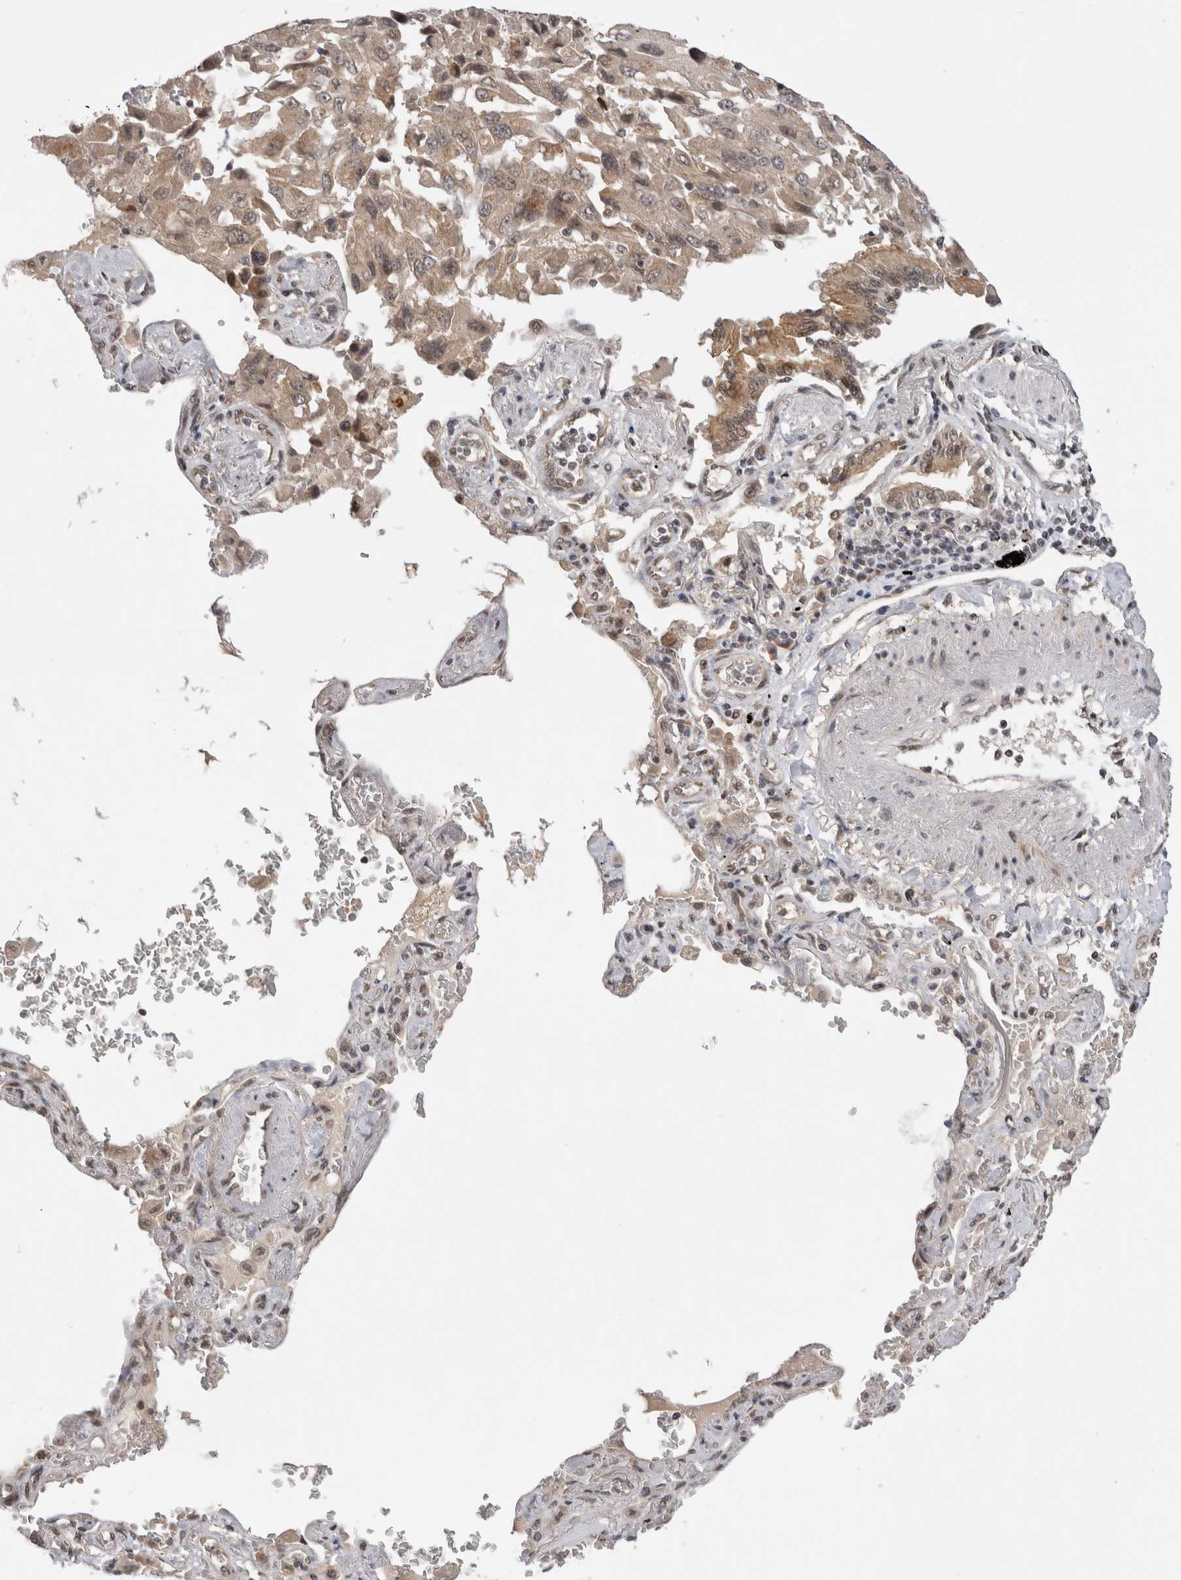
{"staining": {"intensity": "weak", "quantity": ">75%", "location": "cytoplasmic/membranous,nuclear"}, "tissue": "lung cancer", "cell_type": "Tumor cells", "image_type": "cancer", "snomed": [{"axis": "morphology", "description": "Adenocarcinoma, NOS"}, {"axis": "topography", "description": "Lung"}], "caption": "Human lung cancer stained with a brown dye reveals weak cytoplasmic/membranous and nuclear positive staining in approximately >75% of tumor cells.", "gene": "TMEM65", "patient": {"sex": "female", "age": 65}}